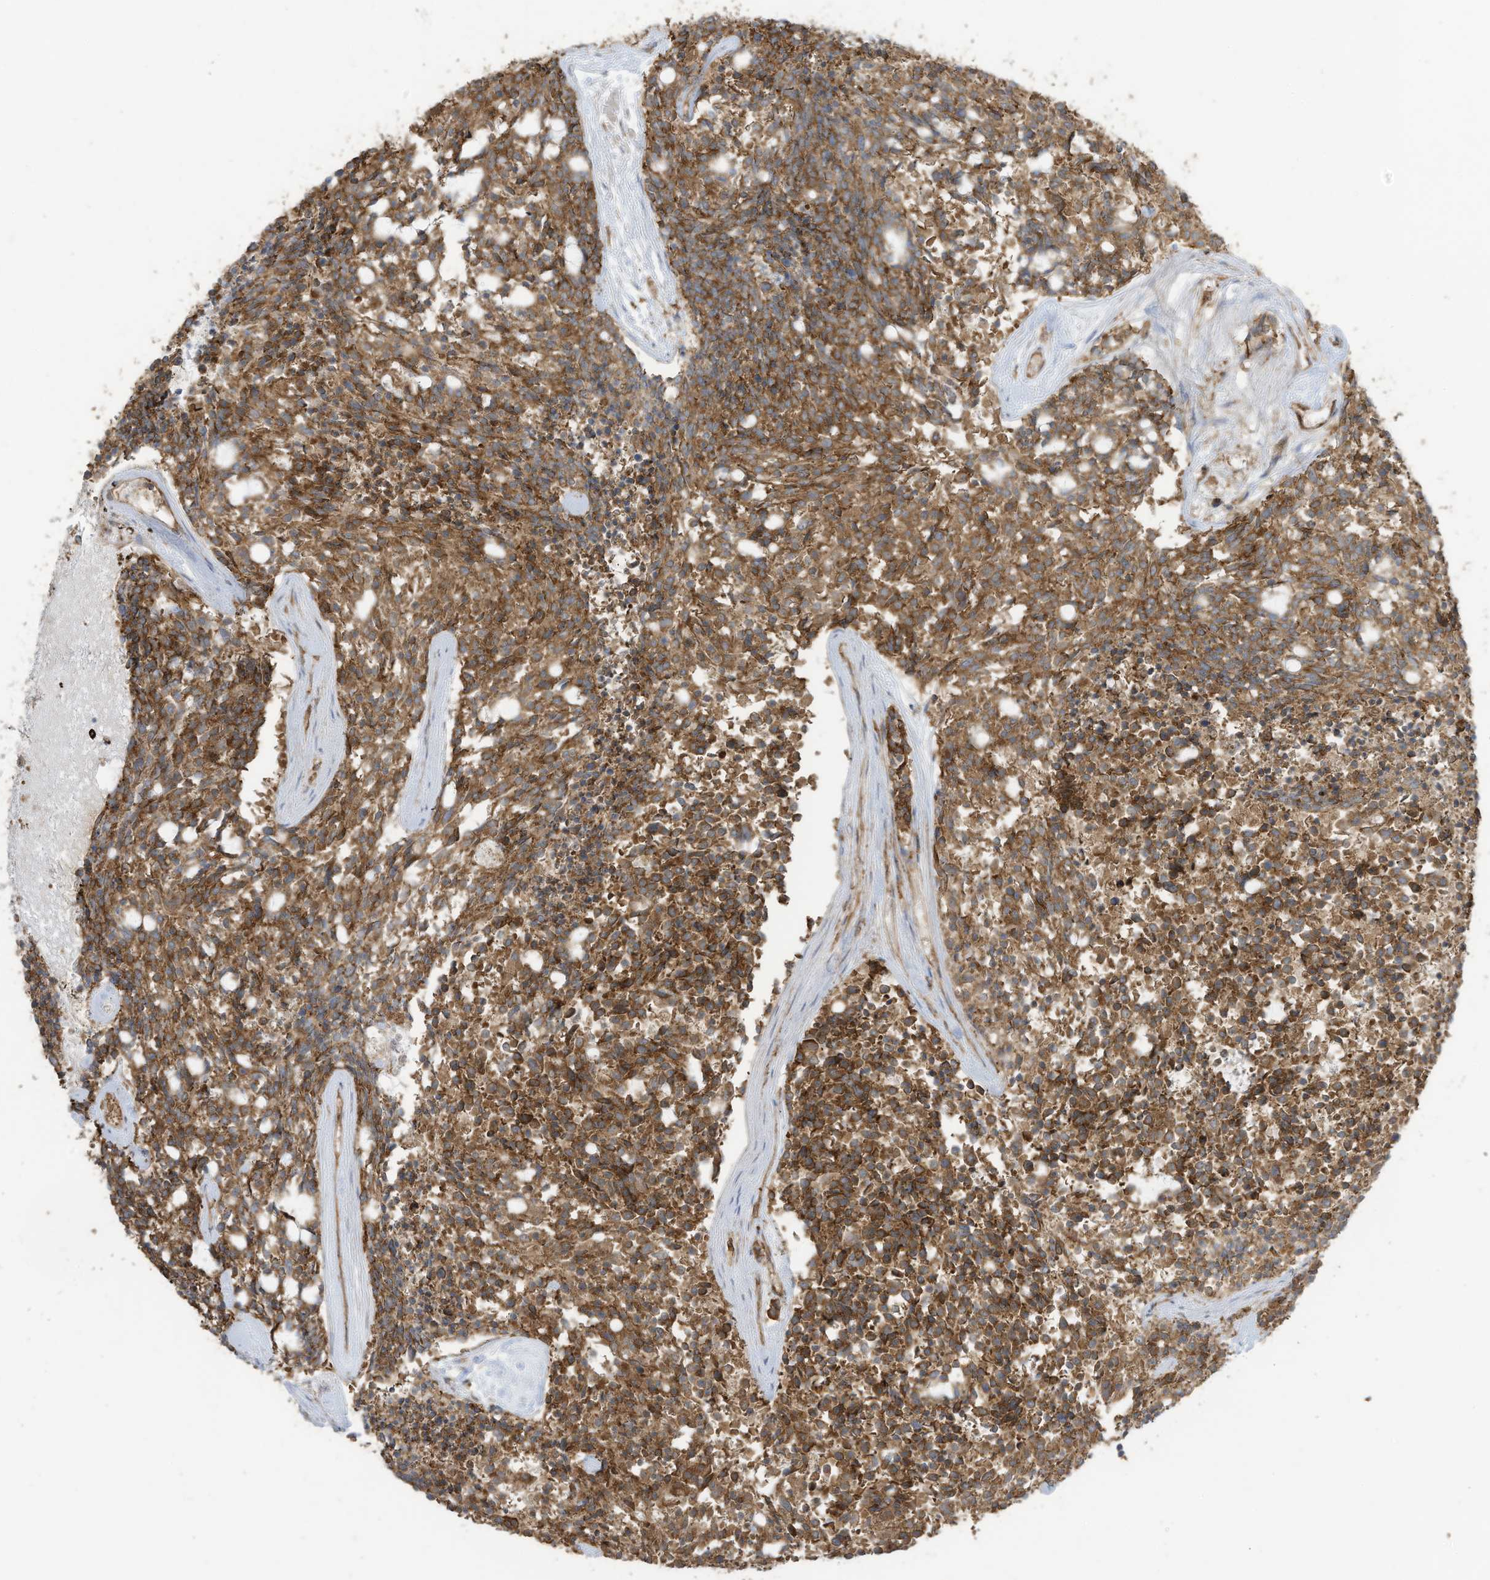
{"staining": {"intensity": "moderate", "quantity": ">75%", "location": "cytoplasmic/membranous"}, "tissue": "carcinoid", "cell_type": "Tumor cells", "image_type": "cancer", "snomed": [{"axis": "morphology", "description": "Carcinoid, malignant, NOS"}, {"axis": "topography", "description": "Pancreas"}], "caption": "Protein analysis of carcinoid tissue shows moderate cytoplasmic/membranous expression in approximately >75% of tumor cells.", "gene": "CGAS", "patient": {"sex": "female", "age": 54}}